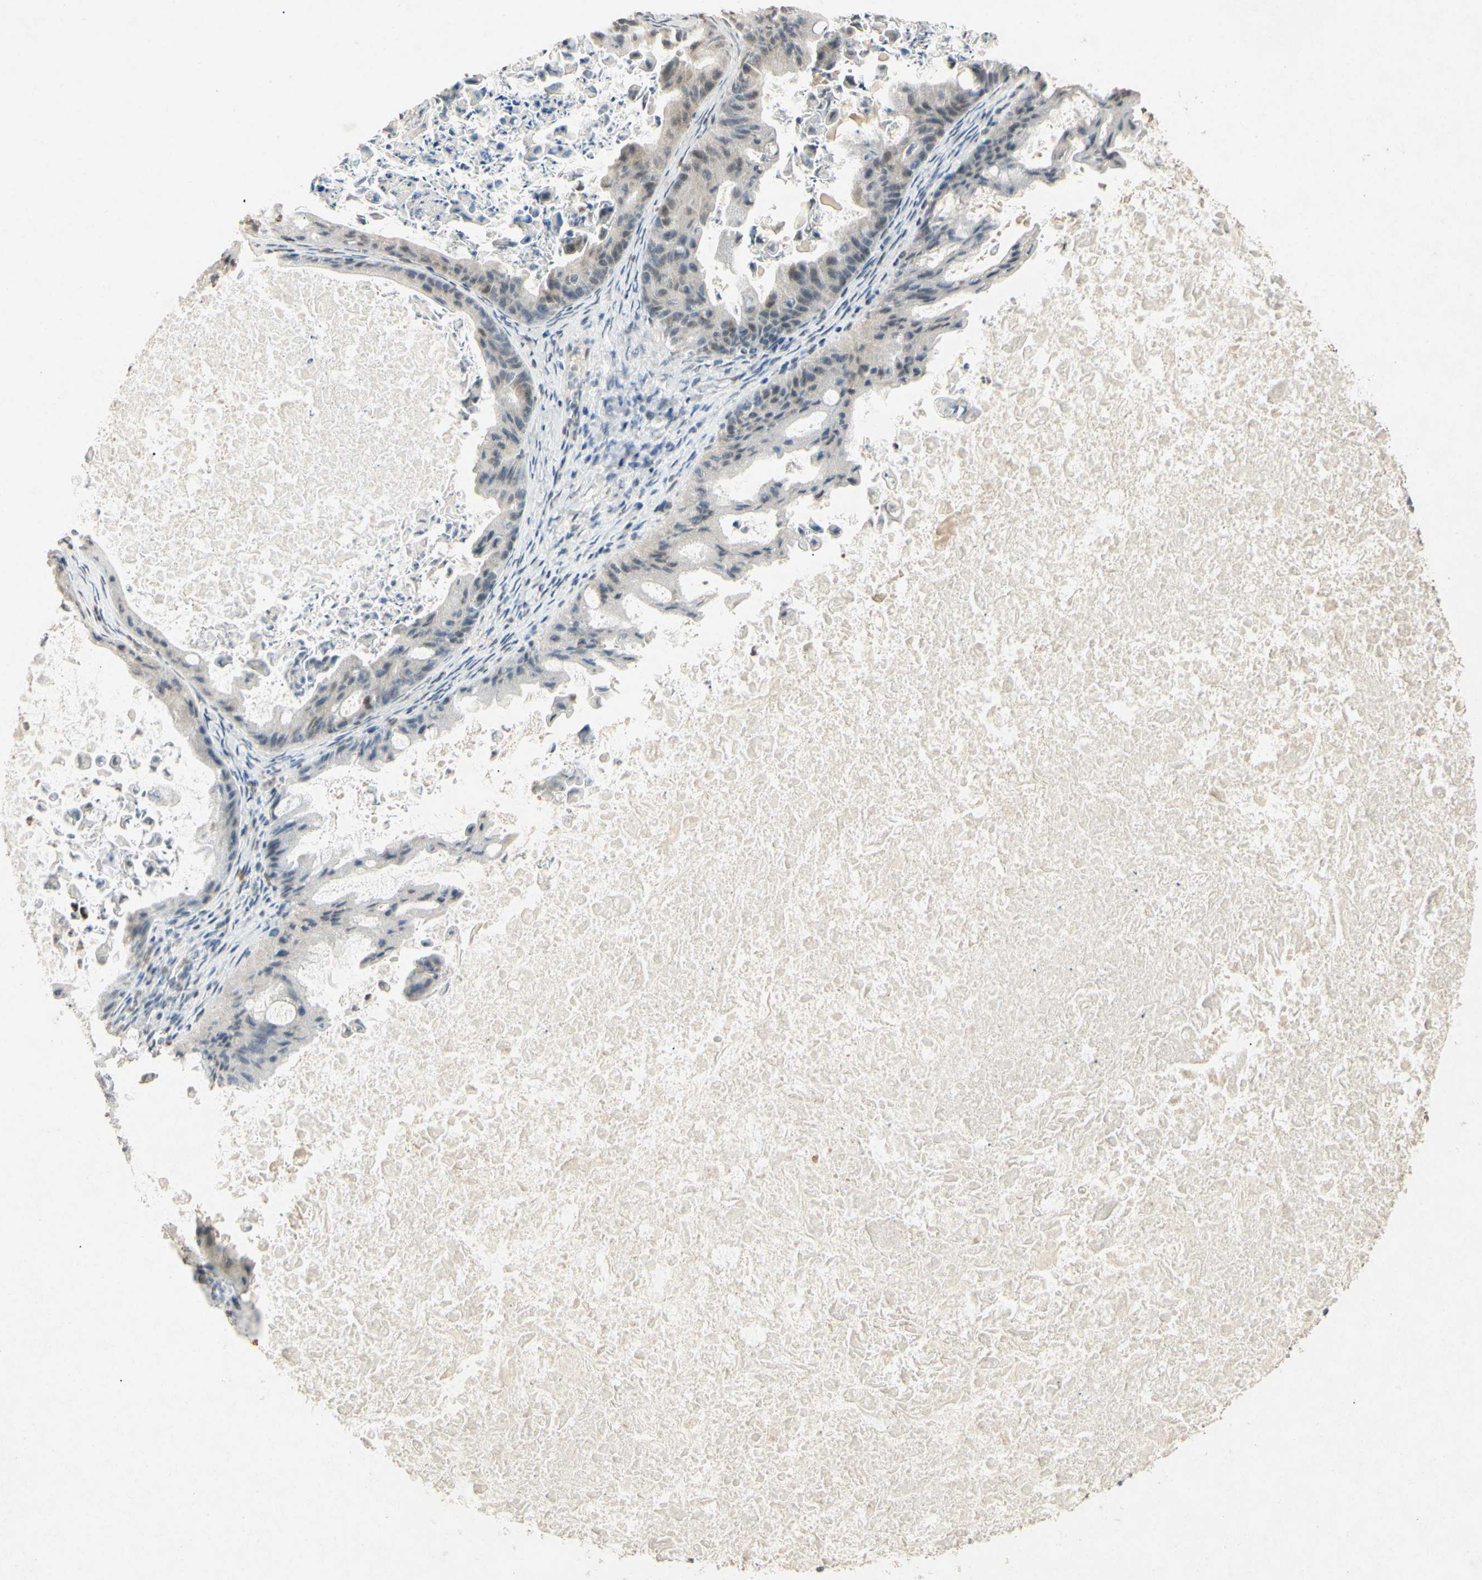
{"staining": {"intensity": "weak", "quantity": "<25%", "location": "cytoplasmic/membranous"}, "tissue": "ovarian cancer", "cell_type": "Tumor cells", "image_type": "cancer", "snomed": [{"axis": "morphology", "description": "Cystadenocarcinoma, mucinous, NOS"}, {"axis": "topography", "description": "Ovary"}], "caption": "Human ovarian cancer stained for a protein using immunohistochemistry exhibits no positivity in tumor cells.", "gene": "HSPA1B", "patient": {"sex": "female", "age": 37}}